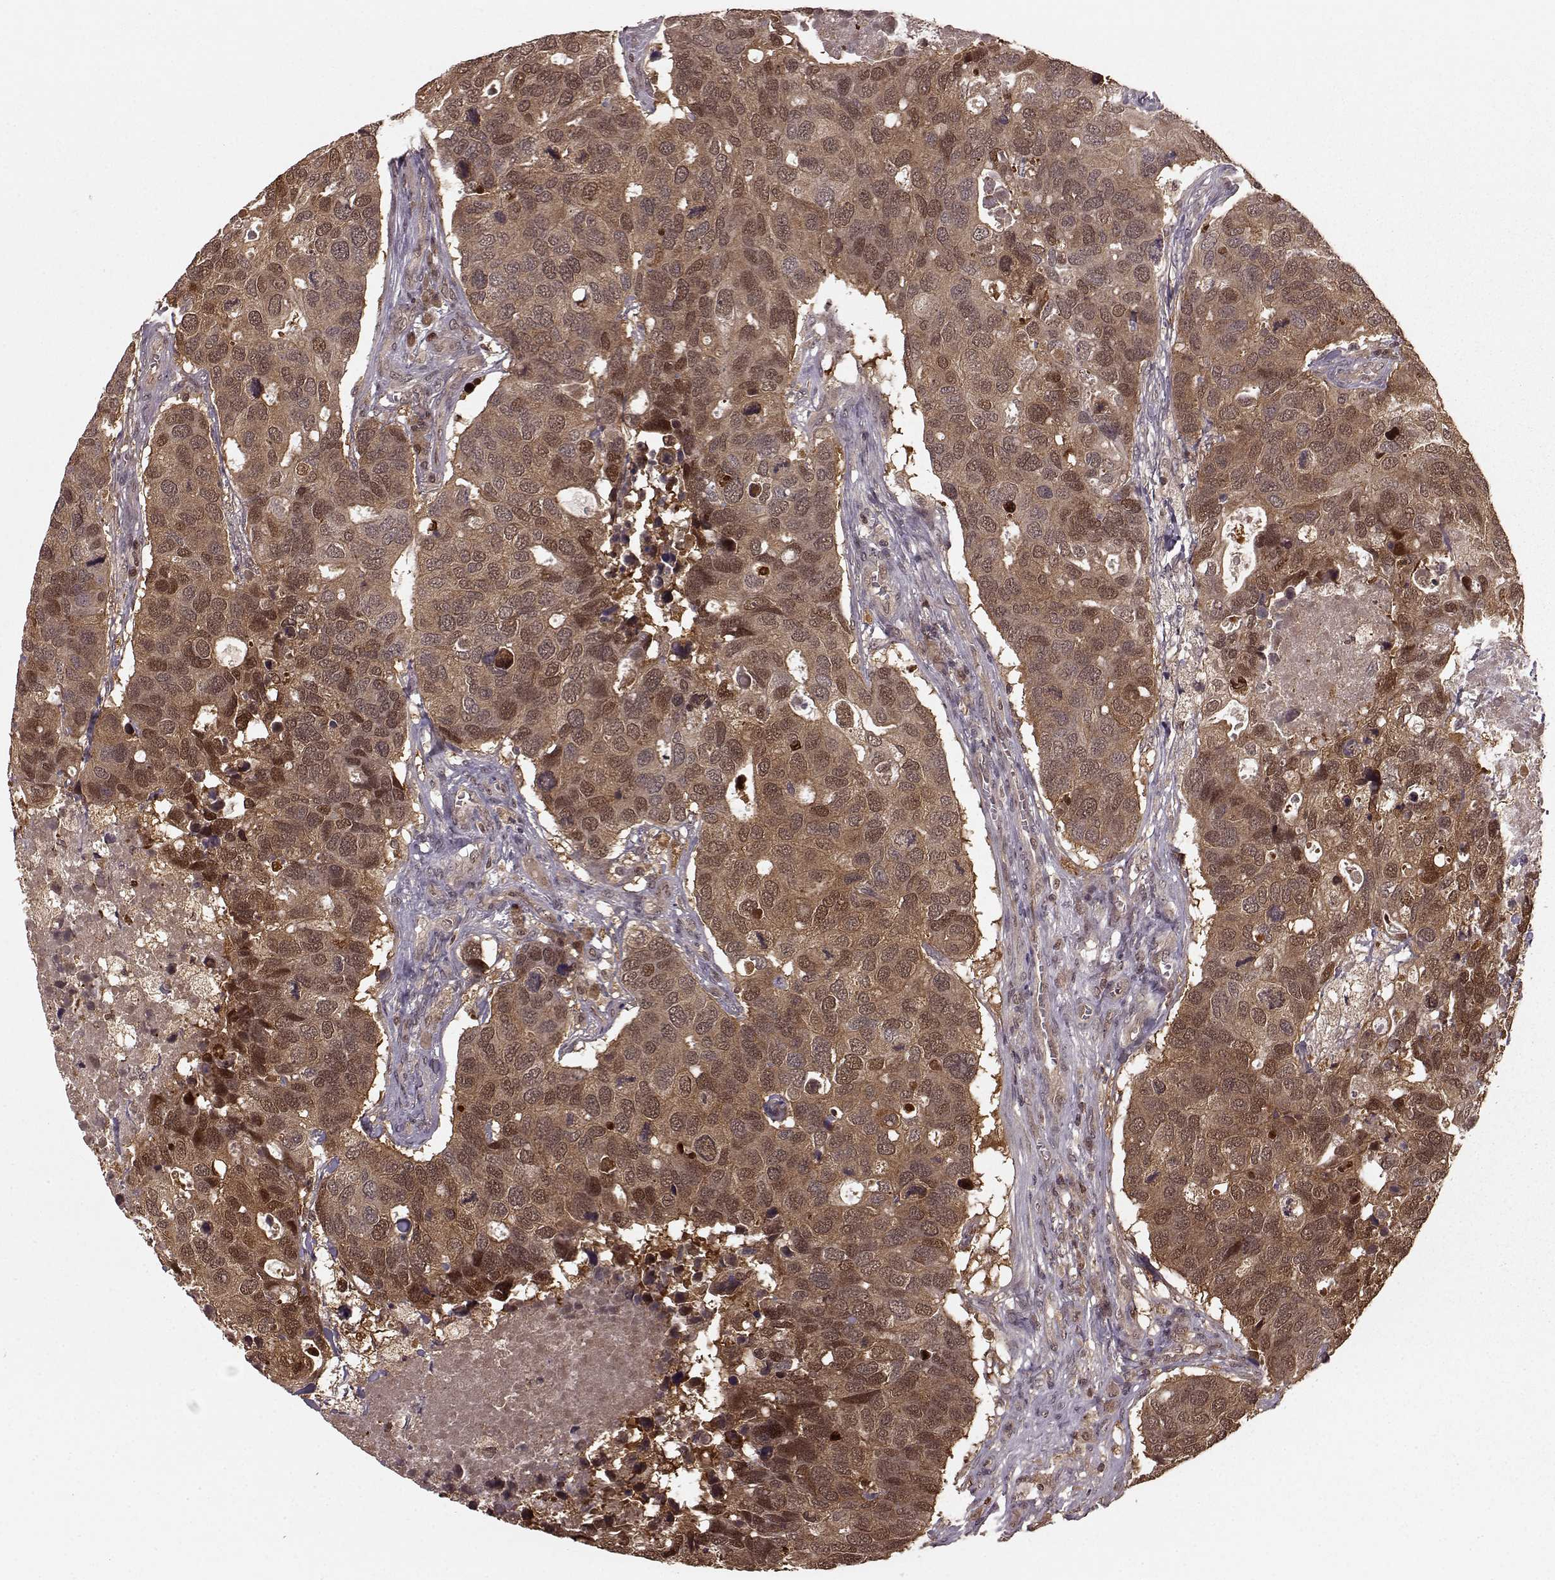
{"staining": {"intensity": "moderate", "quantity": "25%-75%", "location": "cytoplasmic/membranous,nuclear"}, "tissue": "breast cancer", "cell_type": "Tumor cells", "image_type": "cancer", "snomed": [{"axis": "morphology", "description": "Duct carcinoma"}, {"axis": "topography", "description": "Breast"}], "caption": "Immunohistochemical staining of human breast cancer shows moderate cytoplasmic/membranous and nuclear protein staining in about 25%-75% of tumor cells. (brown staining indicates protein expression, while blue staining denotes nuclei).", "gene": "GSS", "patient": {"sex": "female", "age": 83}}